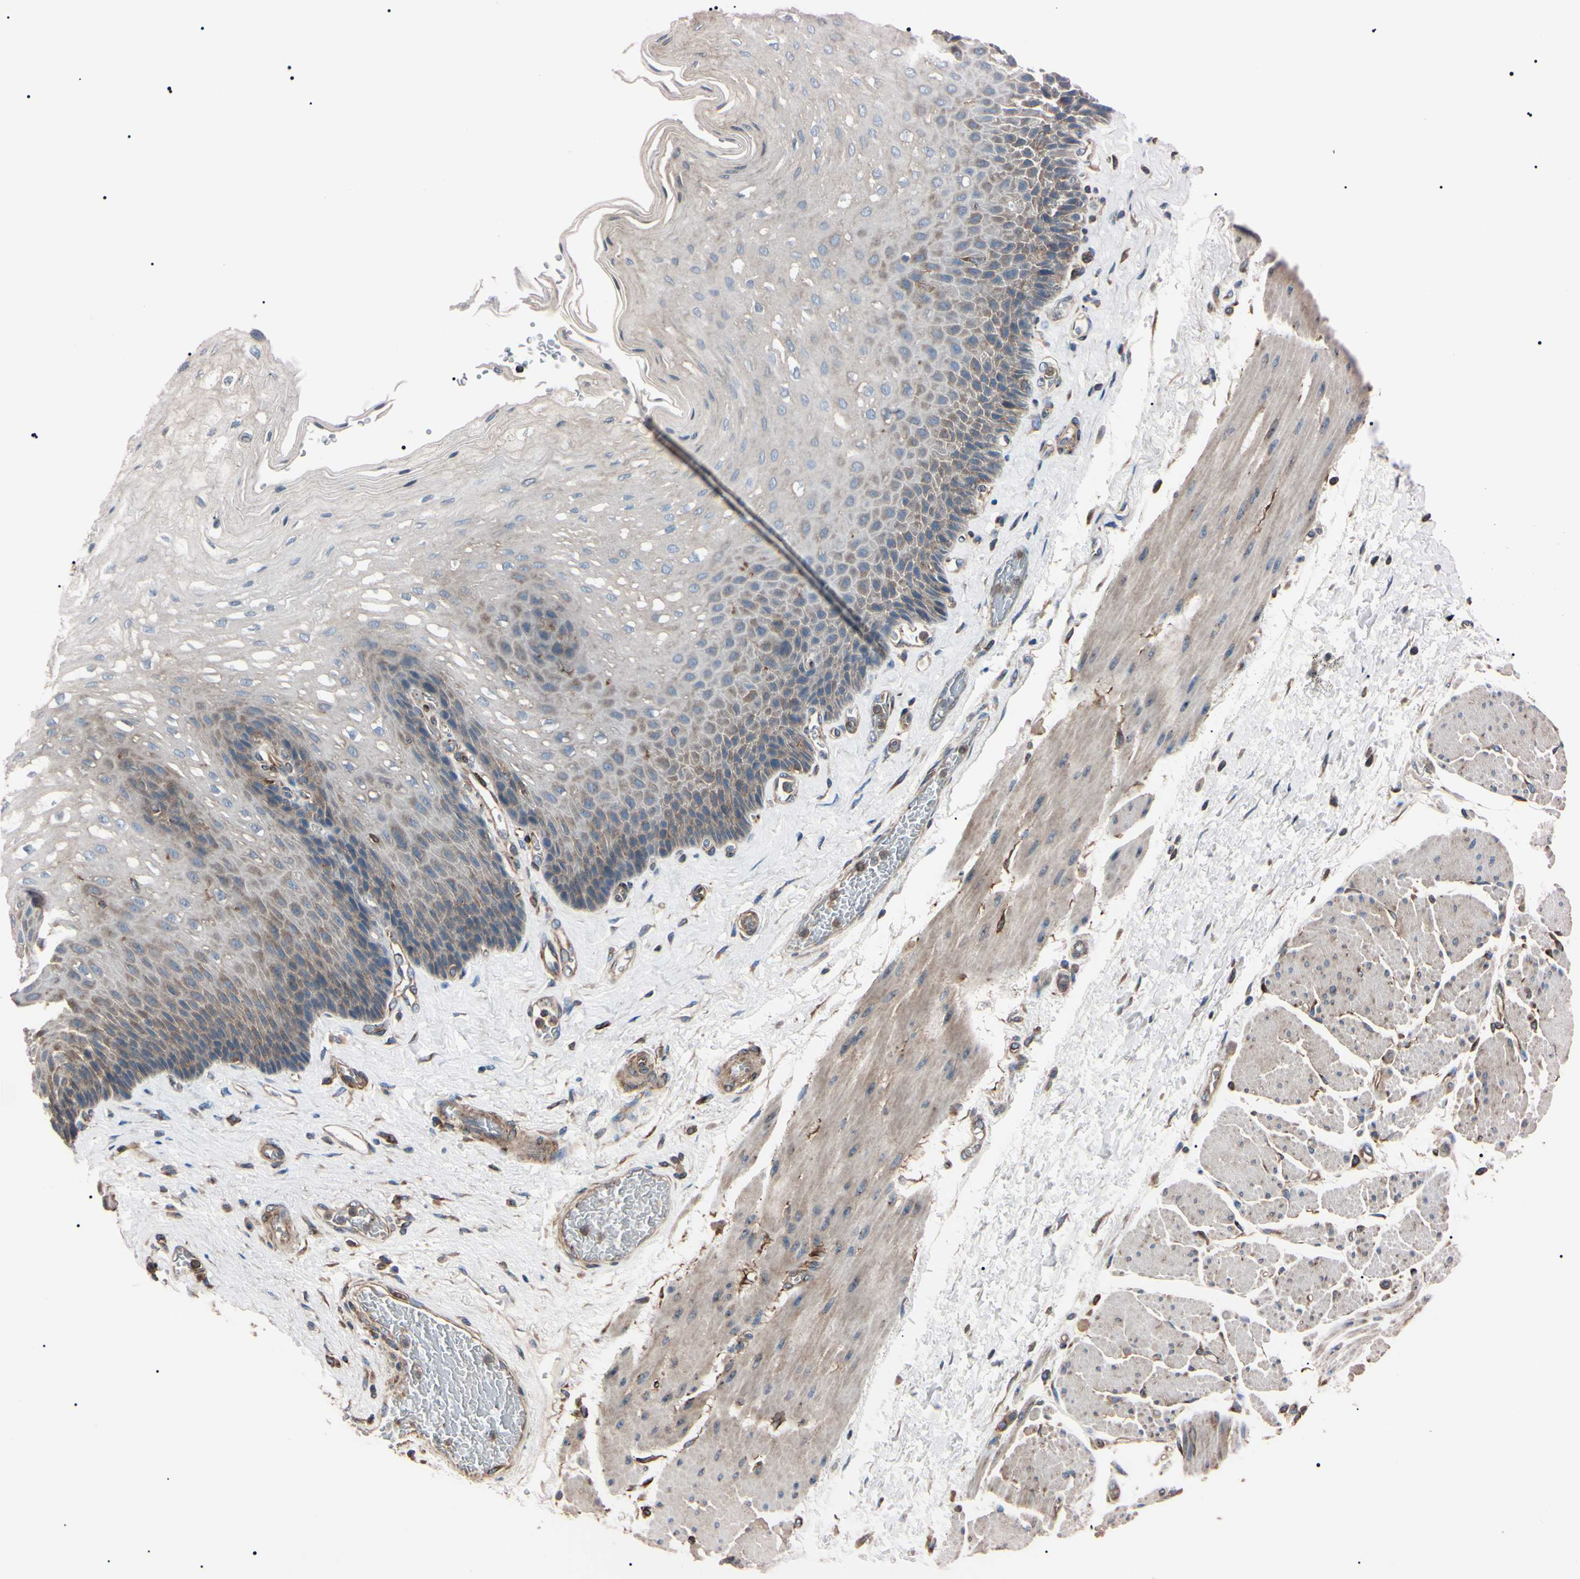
{"staining": {"intensity": "moderate", "quantity": "<25%", "location": "cytoplasmic/membranous"}, "tissue": "esophagus", "cell_type": "Squamous epithelial cells", "image_type": "normal", "snomed": [{"axis": "morphology", "description": "Normal tissue, NOS"}, {"axis": "topography", "description": "Esophagus"}], "caption": "Brown immunohistochemical staining in benign esophagus demonstrates moderate cytoplasmic/membranous staining in about <25% of squamous epithelial cells. The staining was performed using DAB (3,3'-diaminobenzidine) to visualize the protein expression in brown, while the nuclei were stained in blue with hematoxylin (Magnification: 20x).", "gene": "PRKACA", "patient": {"sex": "female", "age": 72}}